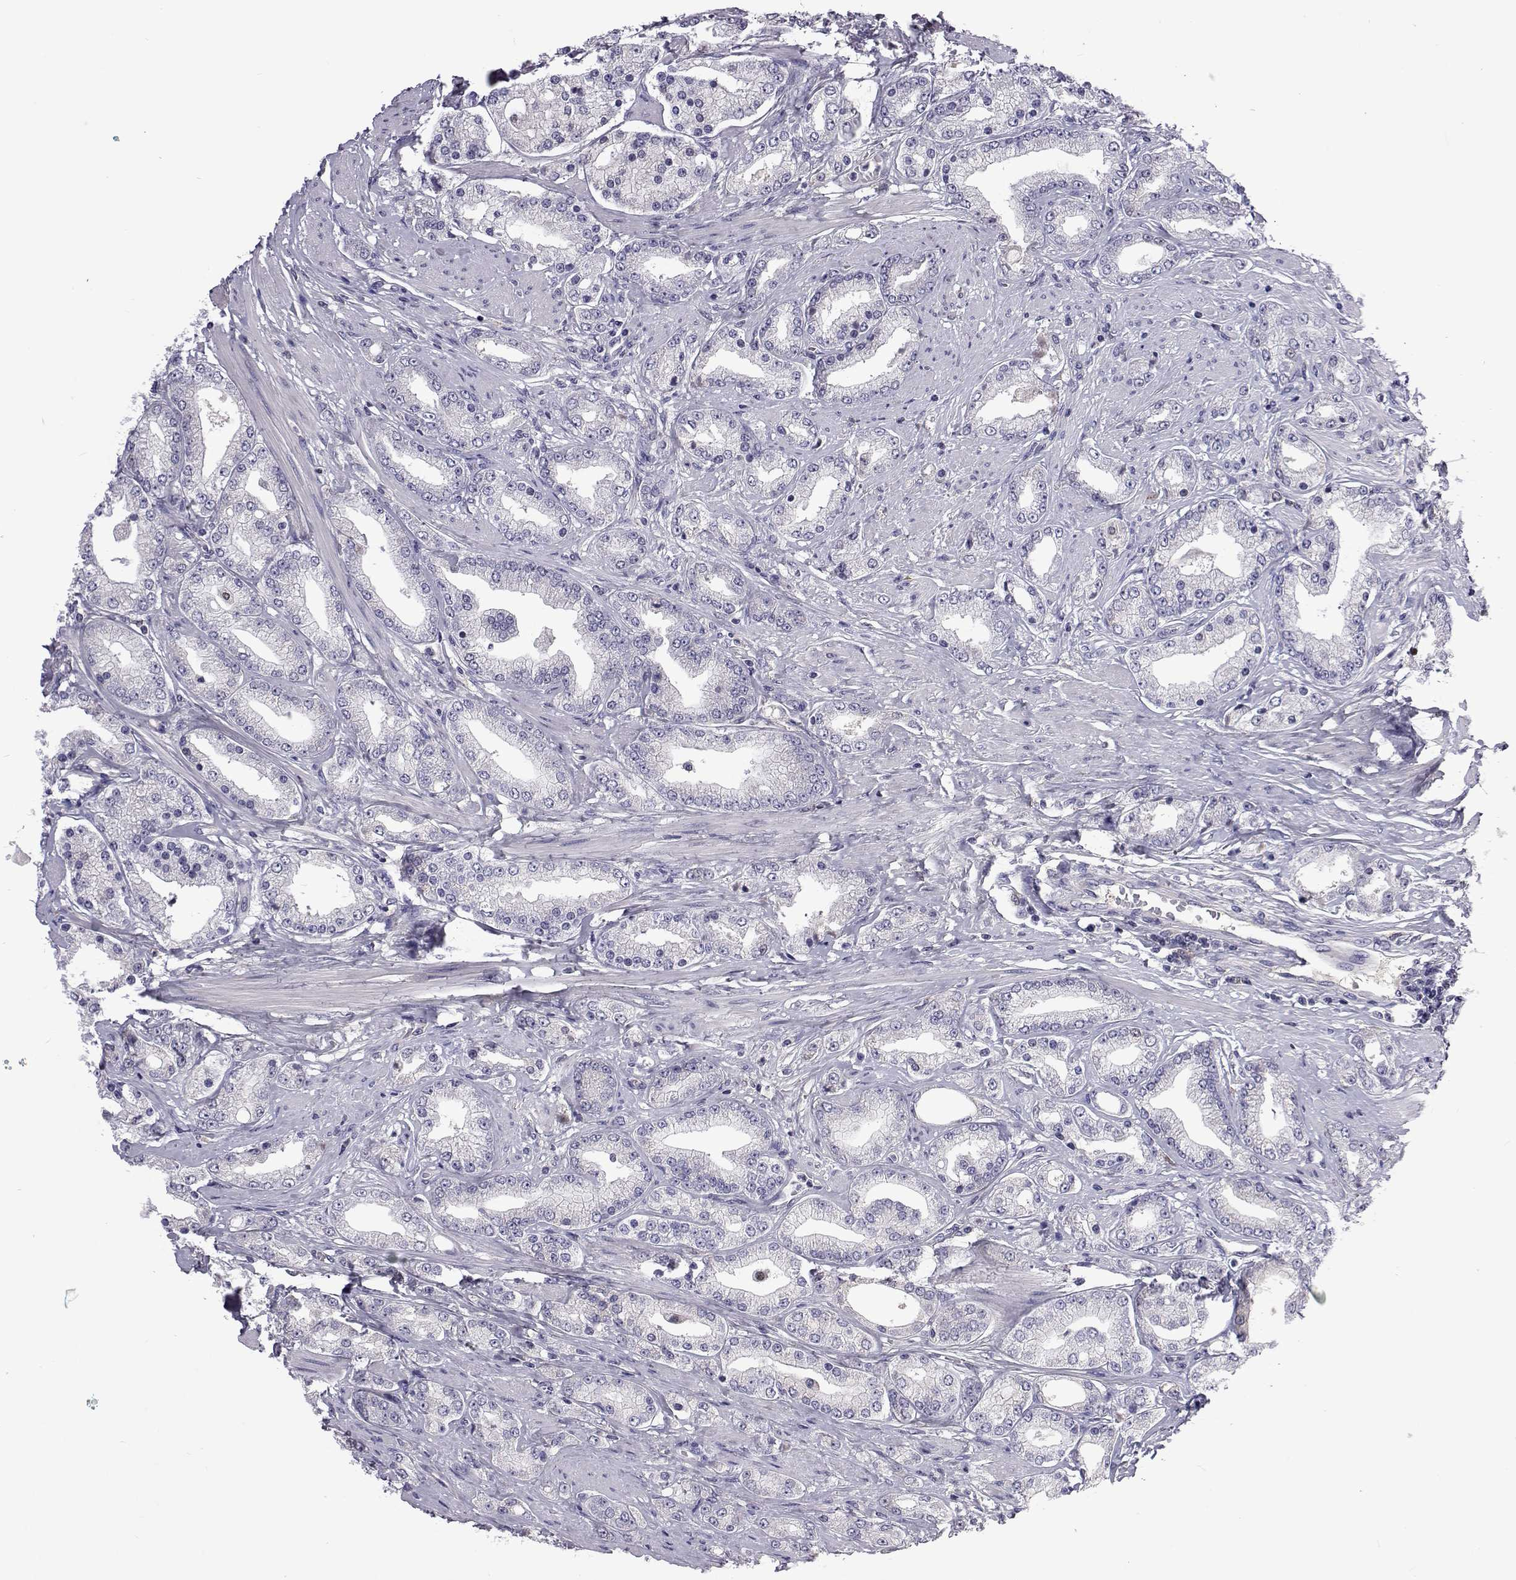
{"staining": {"intensity": "negative", "quantity": "none", "location": "none"}, "tissue": "prostate cancer", "cell_type": "Tumor cells", "image_type": "cancer", "snomed": [{"axis": "morphology", "description": "Adenocarcinoma, High grade"}, {"axis": "topography", "description": "Prostate"}], "caption": "Tumor cells show no significant positivity in prostate cancer (high-grade adenocarcinoma).", "gene": "TCF15", "patient": {"sex": "male", "age": 67}}